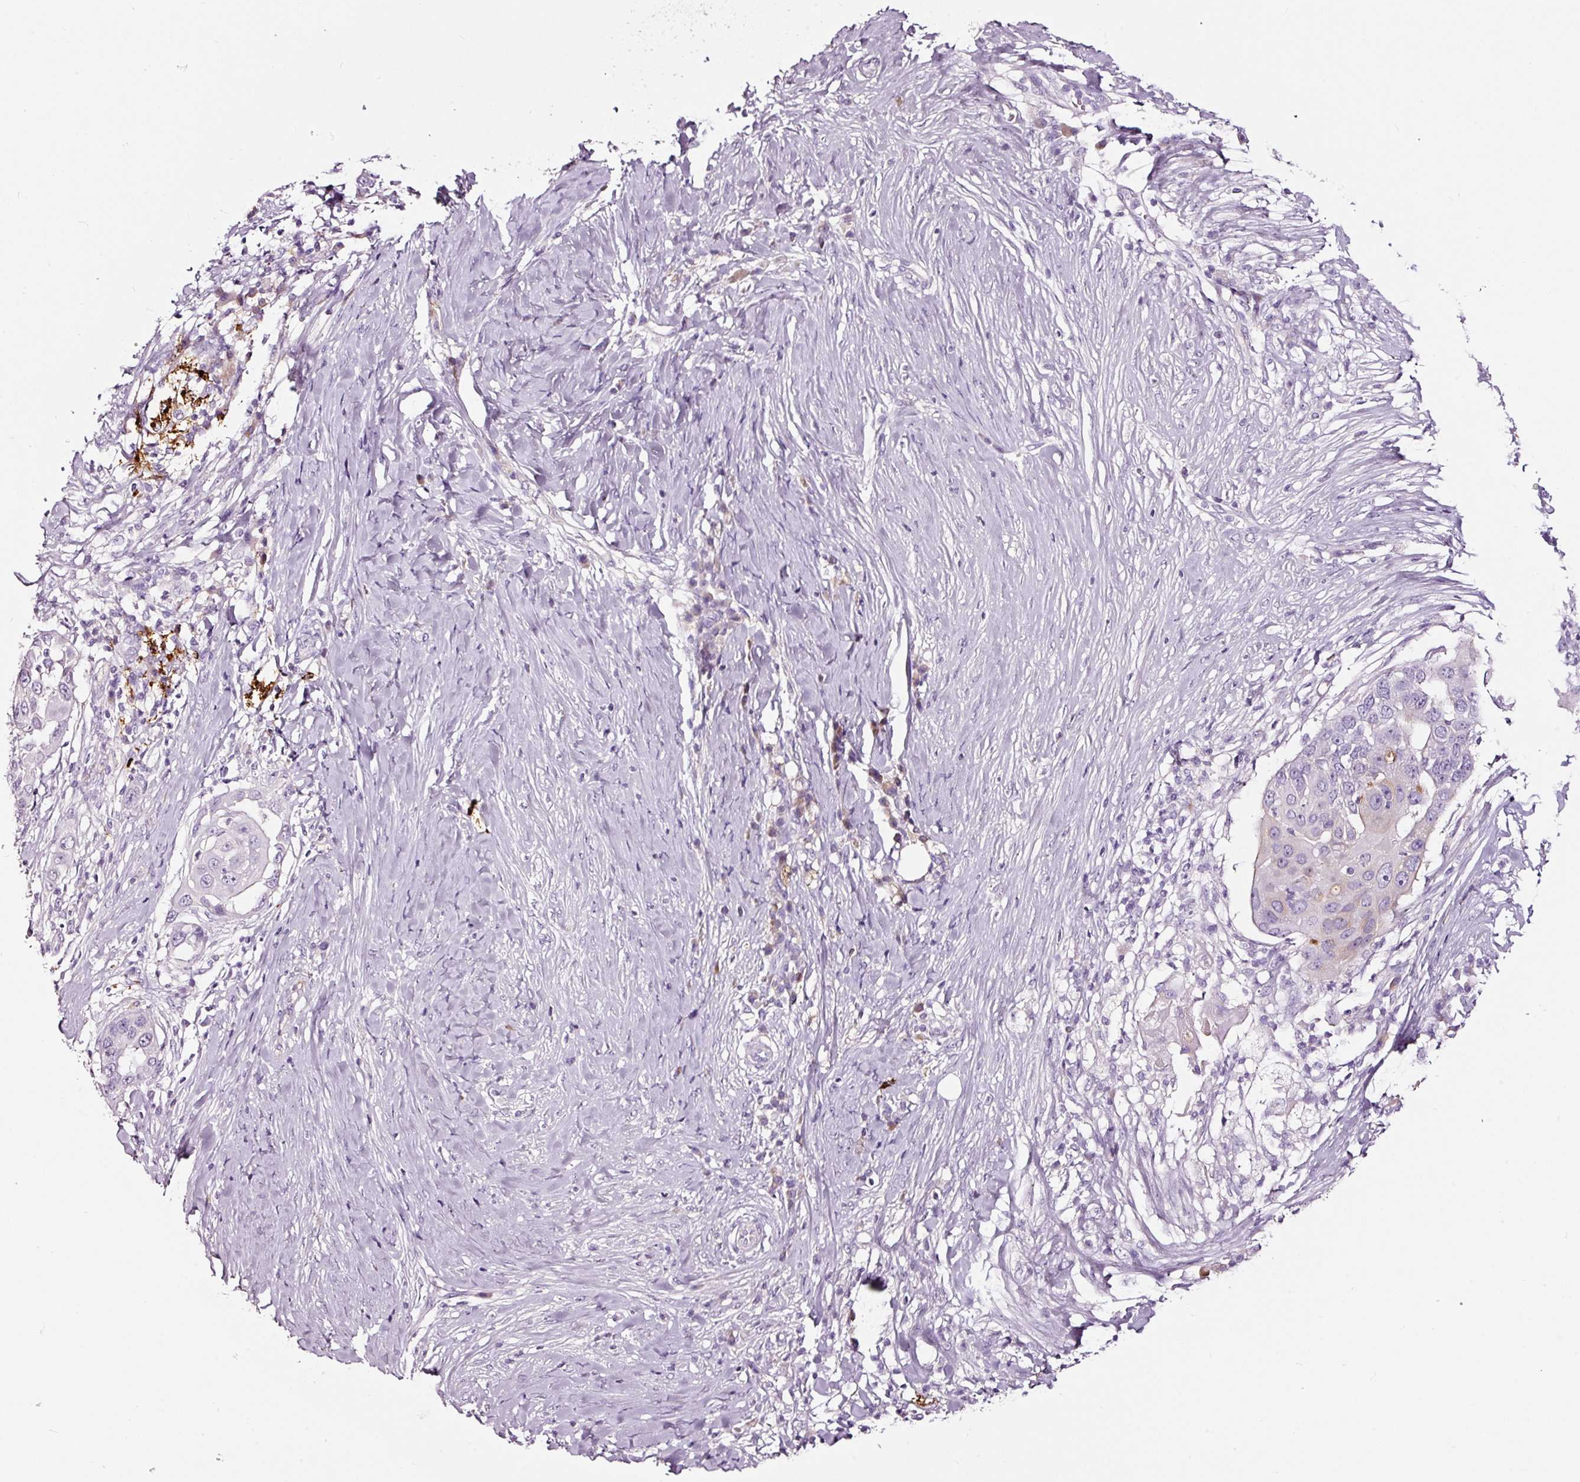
{"staining": {"intensity": "negative", "quantity": "none", "location": "none"}, "tissue": "skin cancer", "cell_type": "Tumor cells", "image_type": "cancer", "snomed": [{"axis": "morphology", "description": "Squamous cell carcinoma, NOS"}, {"axis": "topography", "description": "Skin"}], "caption": "High power microscopy histopathology image of an immunohistochemistry (IHC) histopathology image of skin squamous cell carcinoma, revealing no significant positivity in tumor cells.", "gene": "LAMP3", "patient": {"sex": "female", "age": 44}}